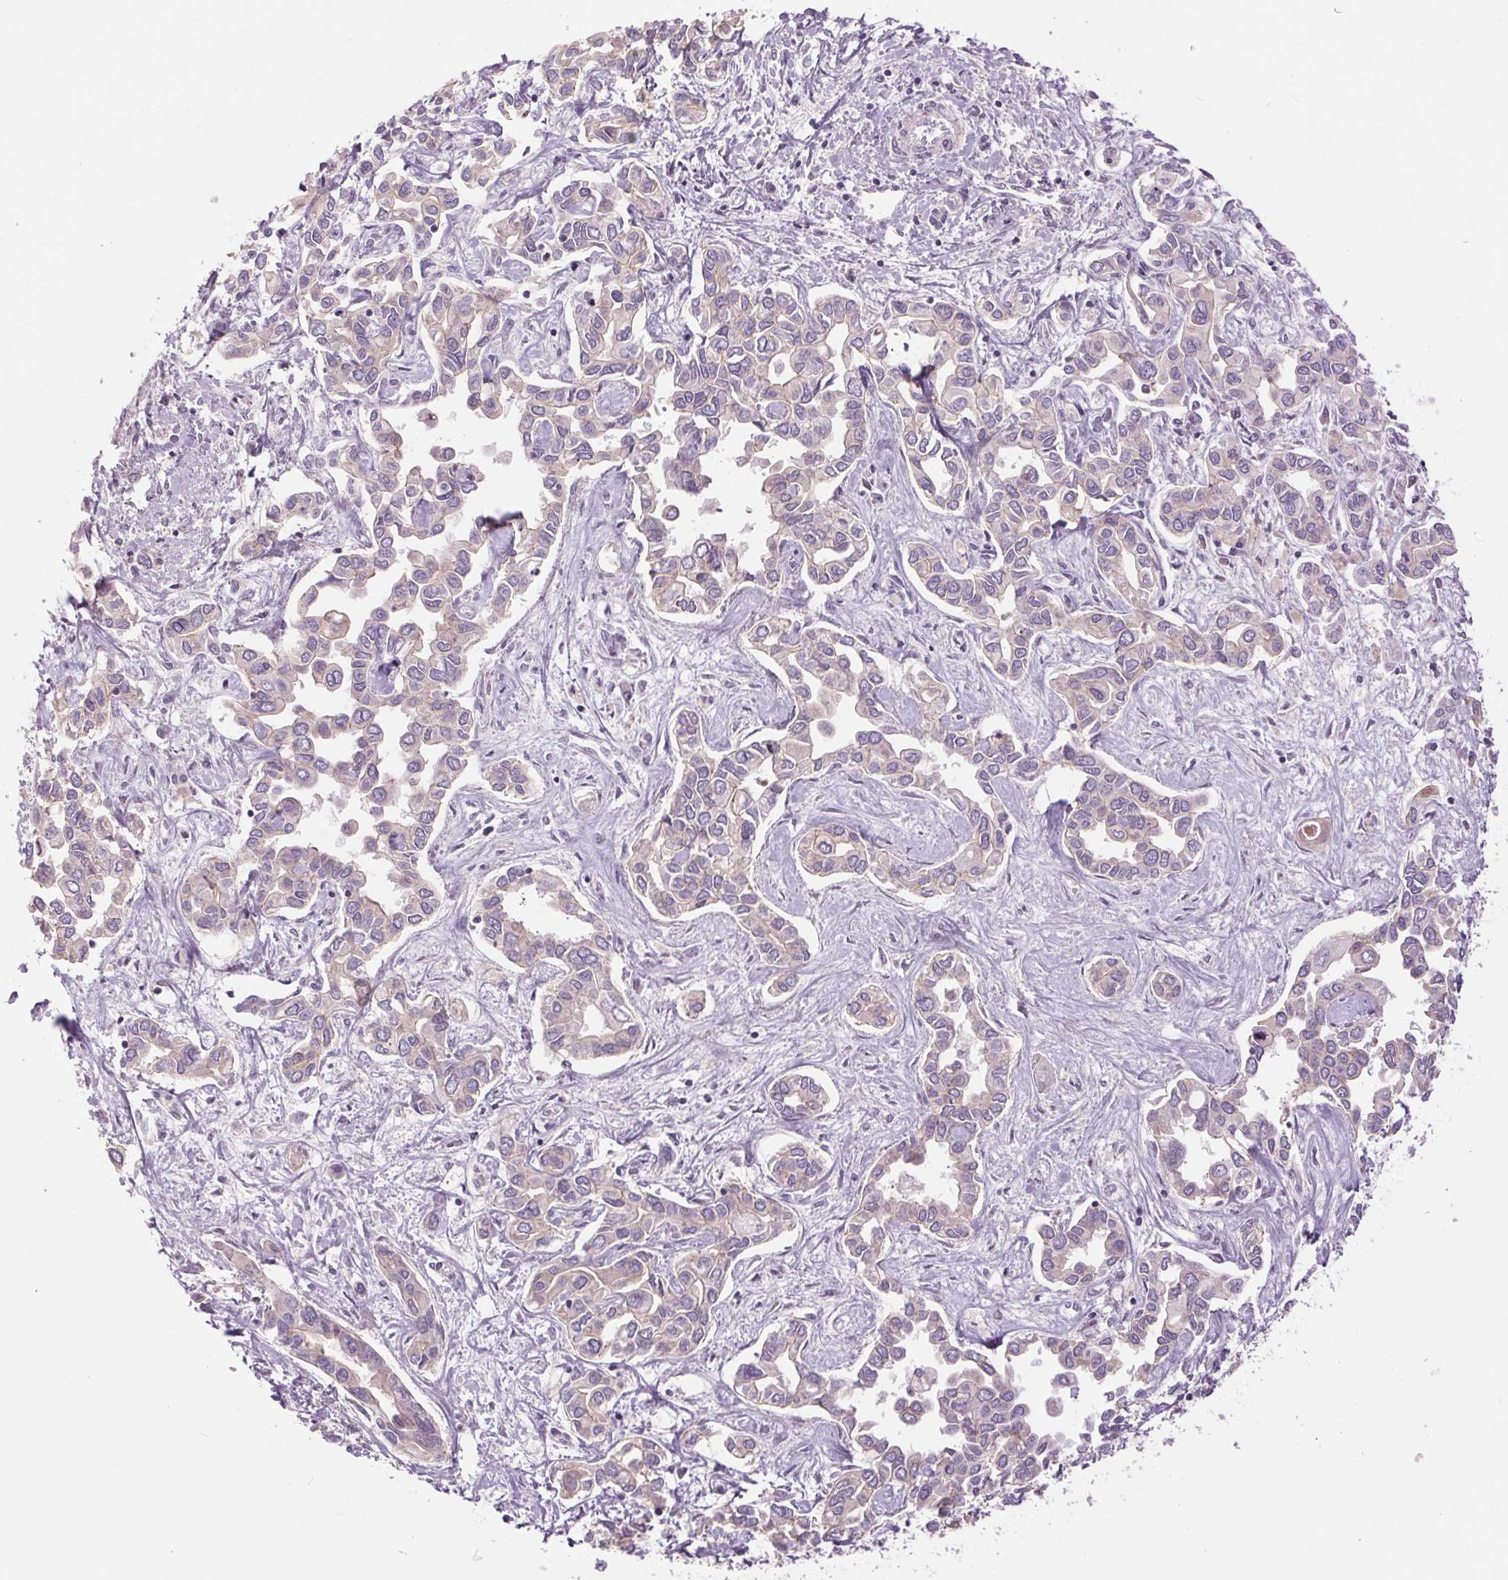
{"staining": {"intensity": "weak", "quantity": "<25%", "location": "cytoplasmic/membranous"}, "tissue": "liver cancer", "cell_type": "Tumor cells", "image_type": "cancer", "snomed": [{"axis": "morphology", "description": "Cholangiocarcinoma"}, {"axis": "topography", "description": "Liver"}], "caption": "Immunohistochemistry (IHC) of liver cancer (cholangiocarcinoma) reveals no staining in tumor cells.", "gene": "CTNNA3", "patient": {"sex": "female", "age": 64}}